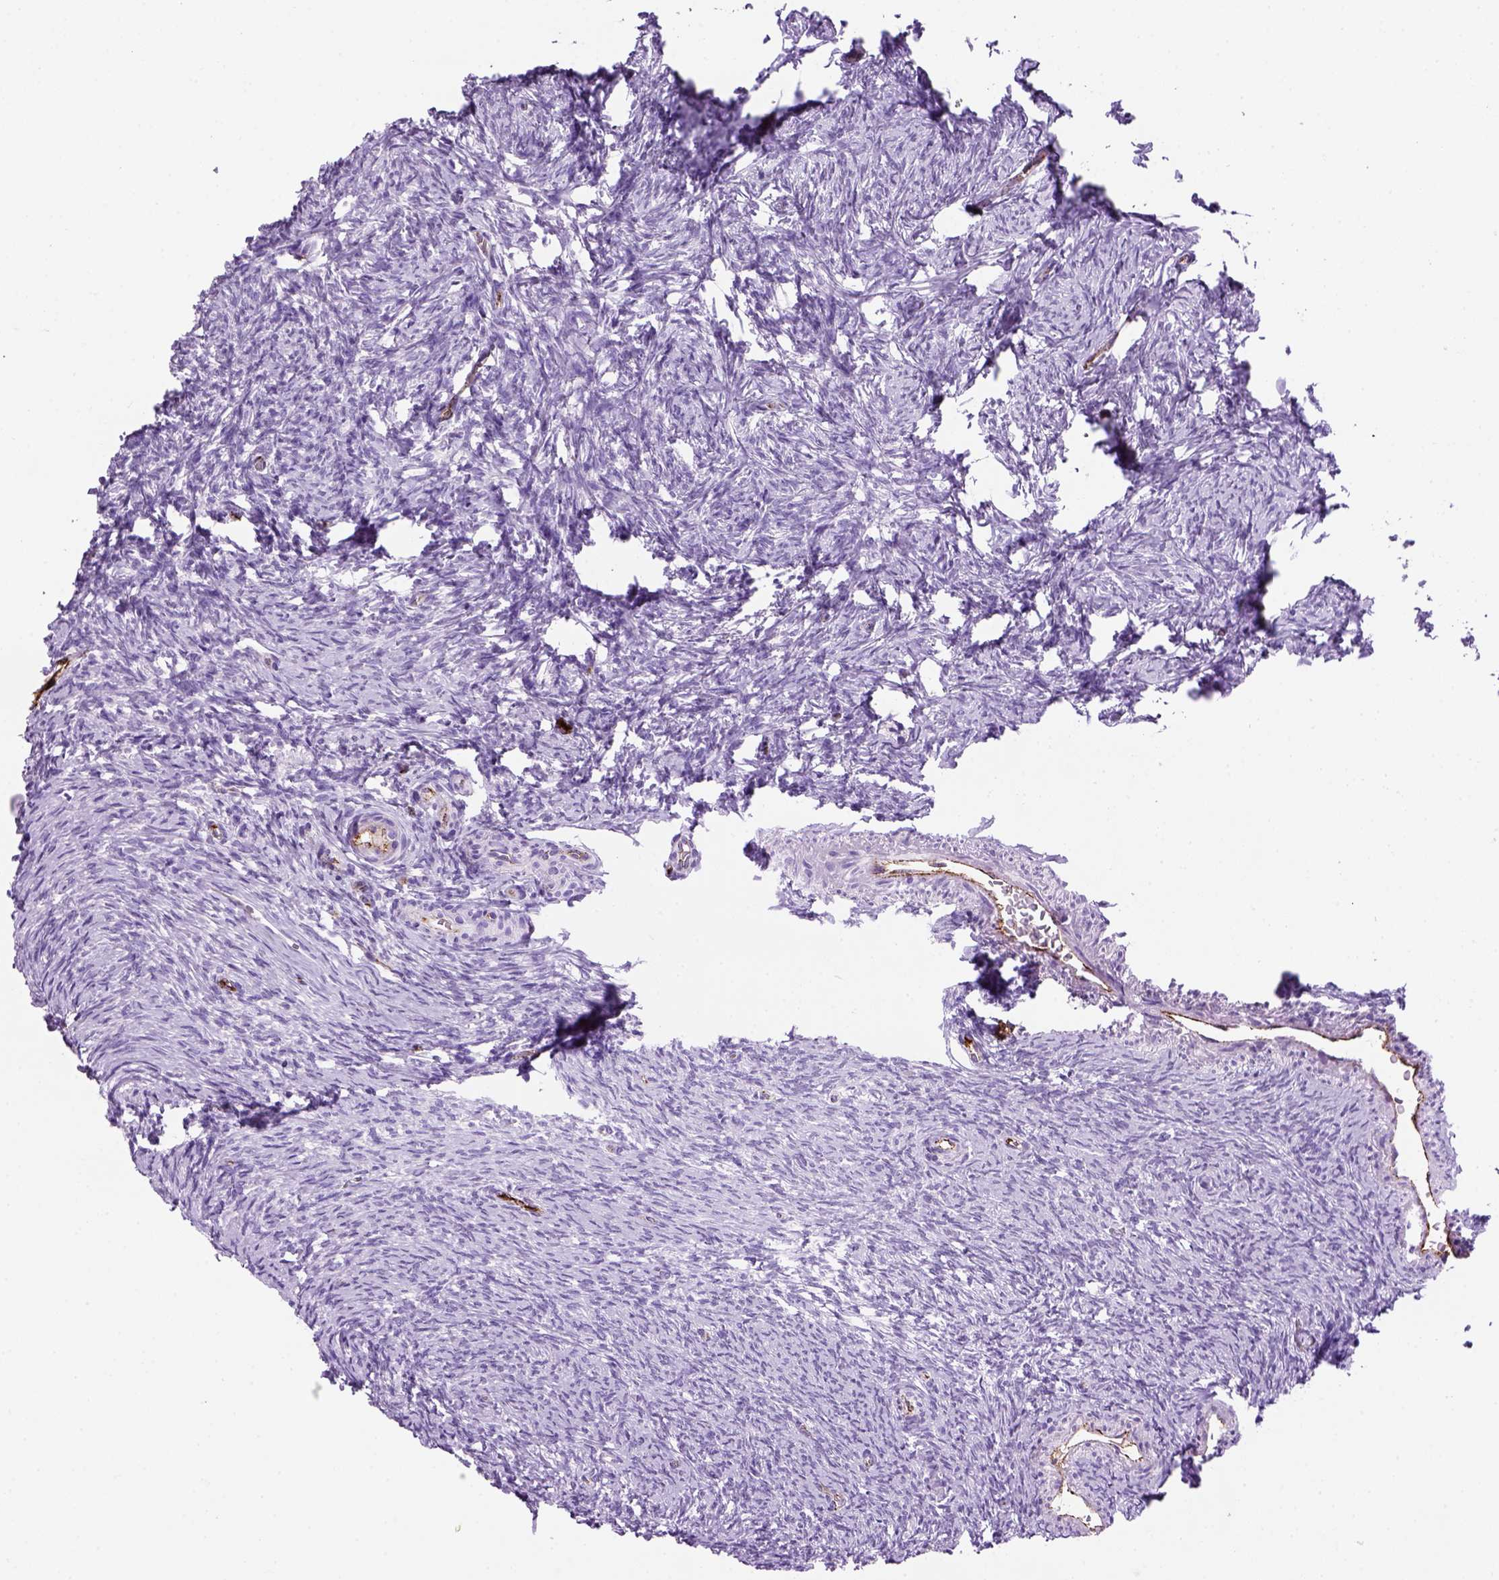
{"staining": {"intensity": "negative", "quantity": "none", "location": "none"}, "tissue": "ovary", "cell_type": "Ovarian stroma cells", "image_type": "normal", "snomed": [{"axis": "morphology", "description": "Normal tissue, NOS"}, {"axis": "topography", "description": "Ovary"}], "caption": "This is an IHC histopathology image of benign ovary. There is no positivity in ovarian stroma cells.", "gene": "VWF", "patient": {"sex": "female", "age": 39}}